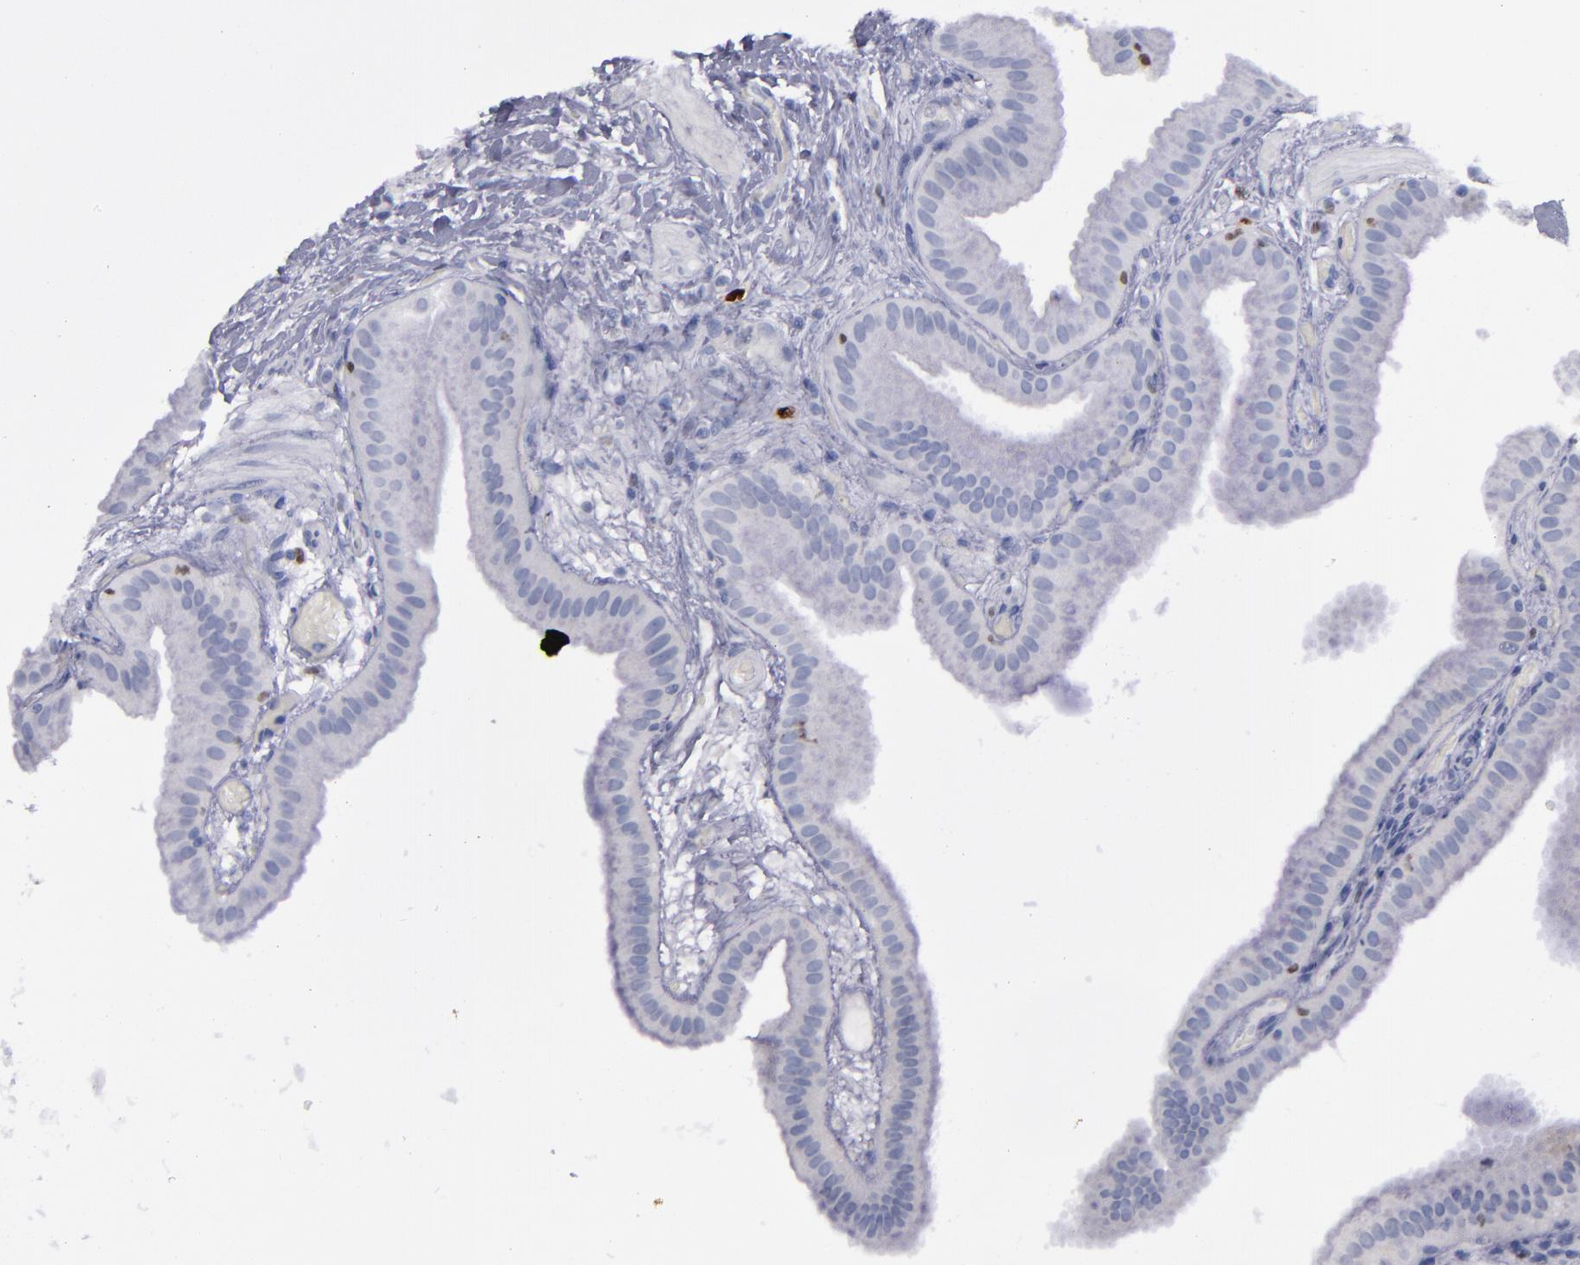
{"staining": {"intensity": "negative", "quantity": "none", "location": "none"}, "tissue": "gallbladder", "cell_type": "Glandular cells", "image_type": "normal", "snomed": [{"axis": "morphology", "description": "Normal tissue, NOS"}, {"axis": "topography", "description": "Gallbladder"}], "caption": "Micrograph shows no protein staining in glandular cells of unremarkable gallbladder.", "gene": "IRF8", "patient": {"sex": "female", "age": 63}}